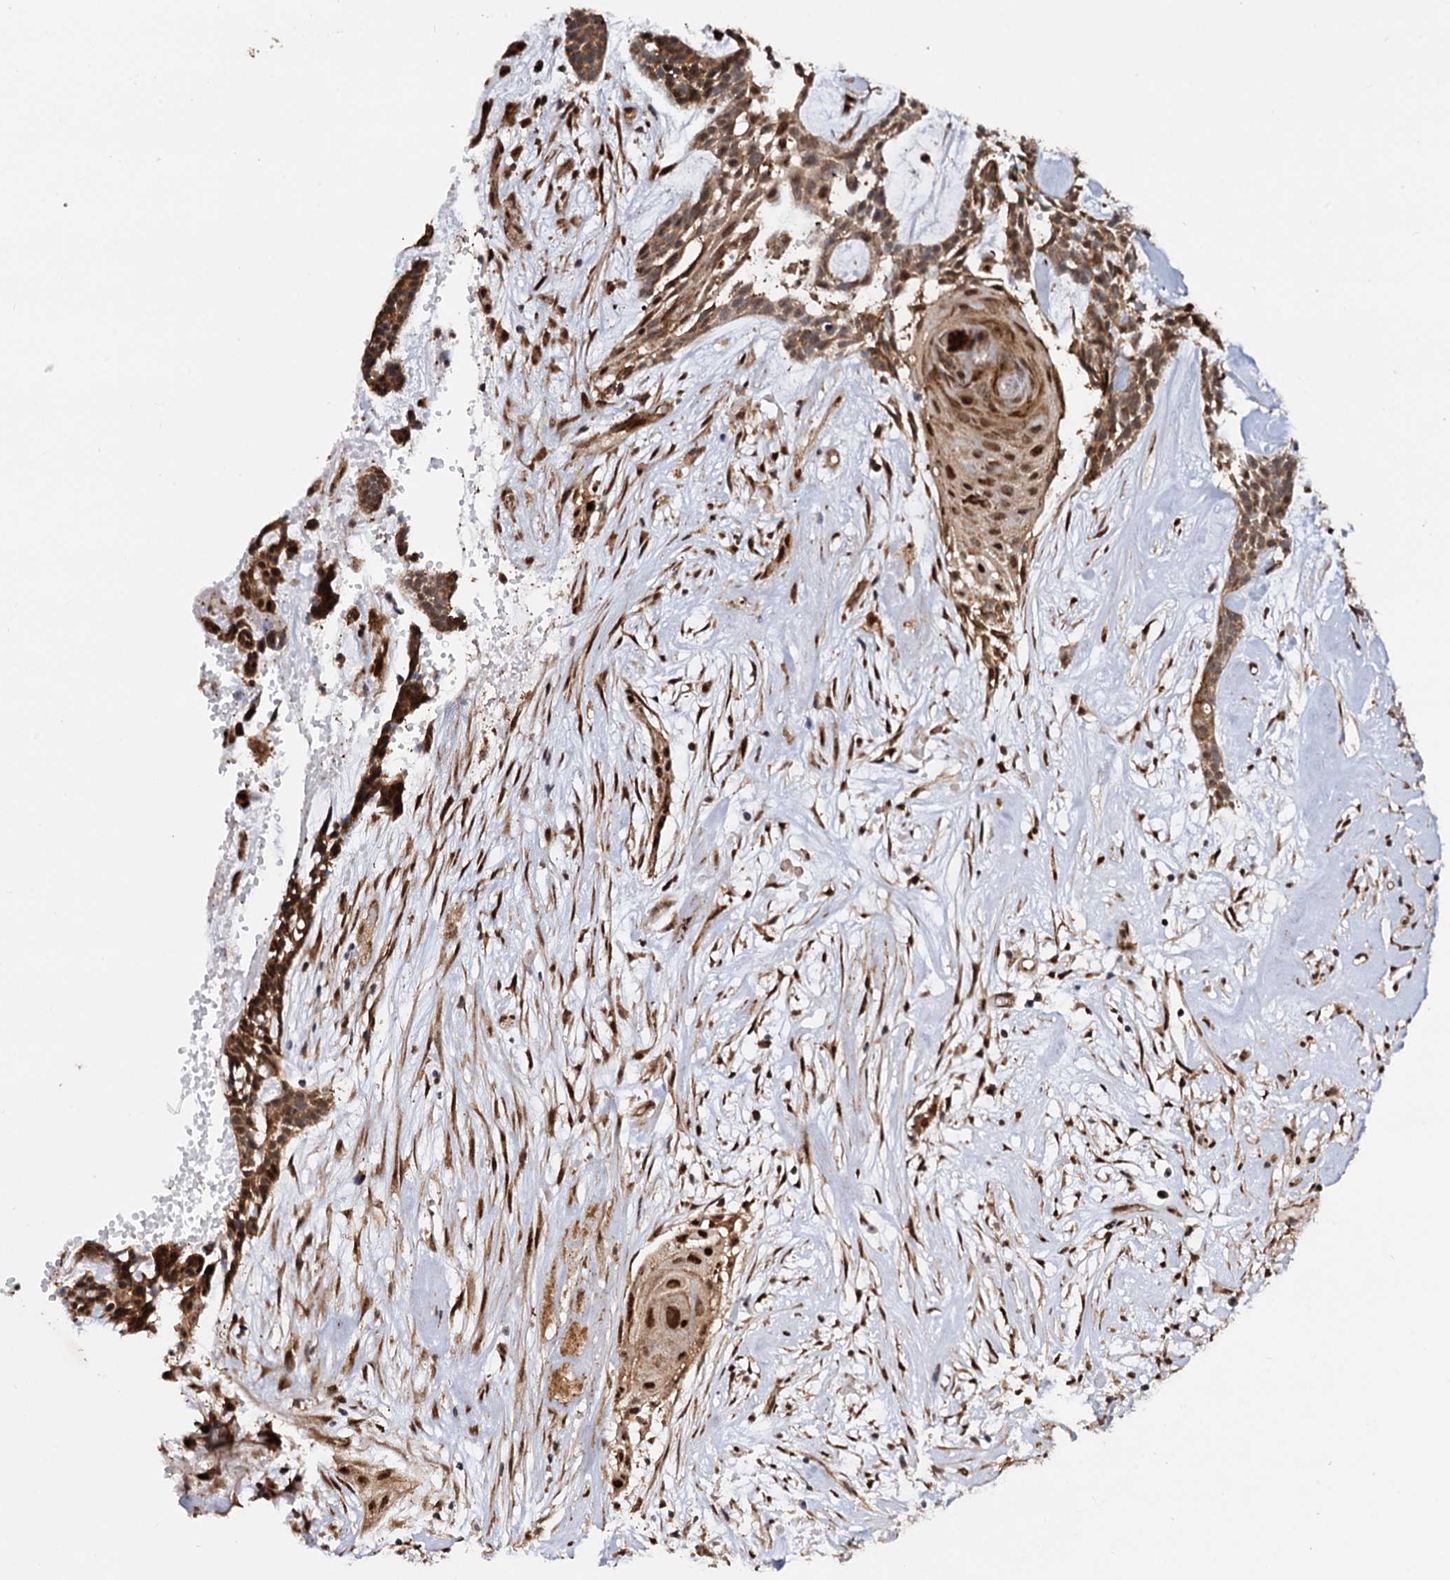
{"staining": {"intensity": "moderate", "quantity": ">75%", "location": "cytoplasmic/membranous,nuclear"}, "tissue": "head and neck cancer", "cell_type": "Tumor cells", "image_type": "cancer", "snomed": [{"axis": "morphology", "description": "Adenocarcinoma, NOS"}, {"axis": "topography", "description": "Subcutis"}, {"axis": "topography", "description": "Head-Neck"}], "caption": "Tumor cells display medium levels of moderate cytoplasmic/membranous and nuclear expression in approximately >75% of cells in human adenocarcinoma (head and neck).", "gene": "PIGB", "patient": {"sex": "female", "age": 73}}